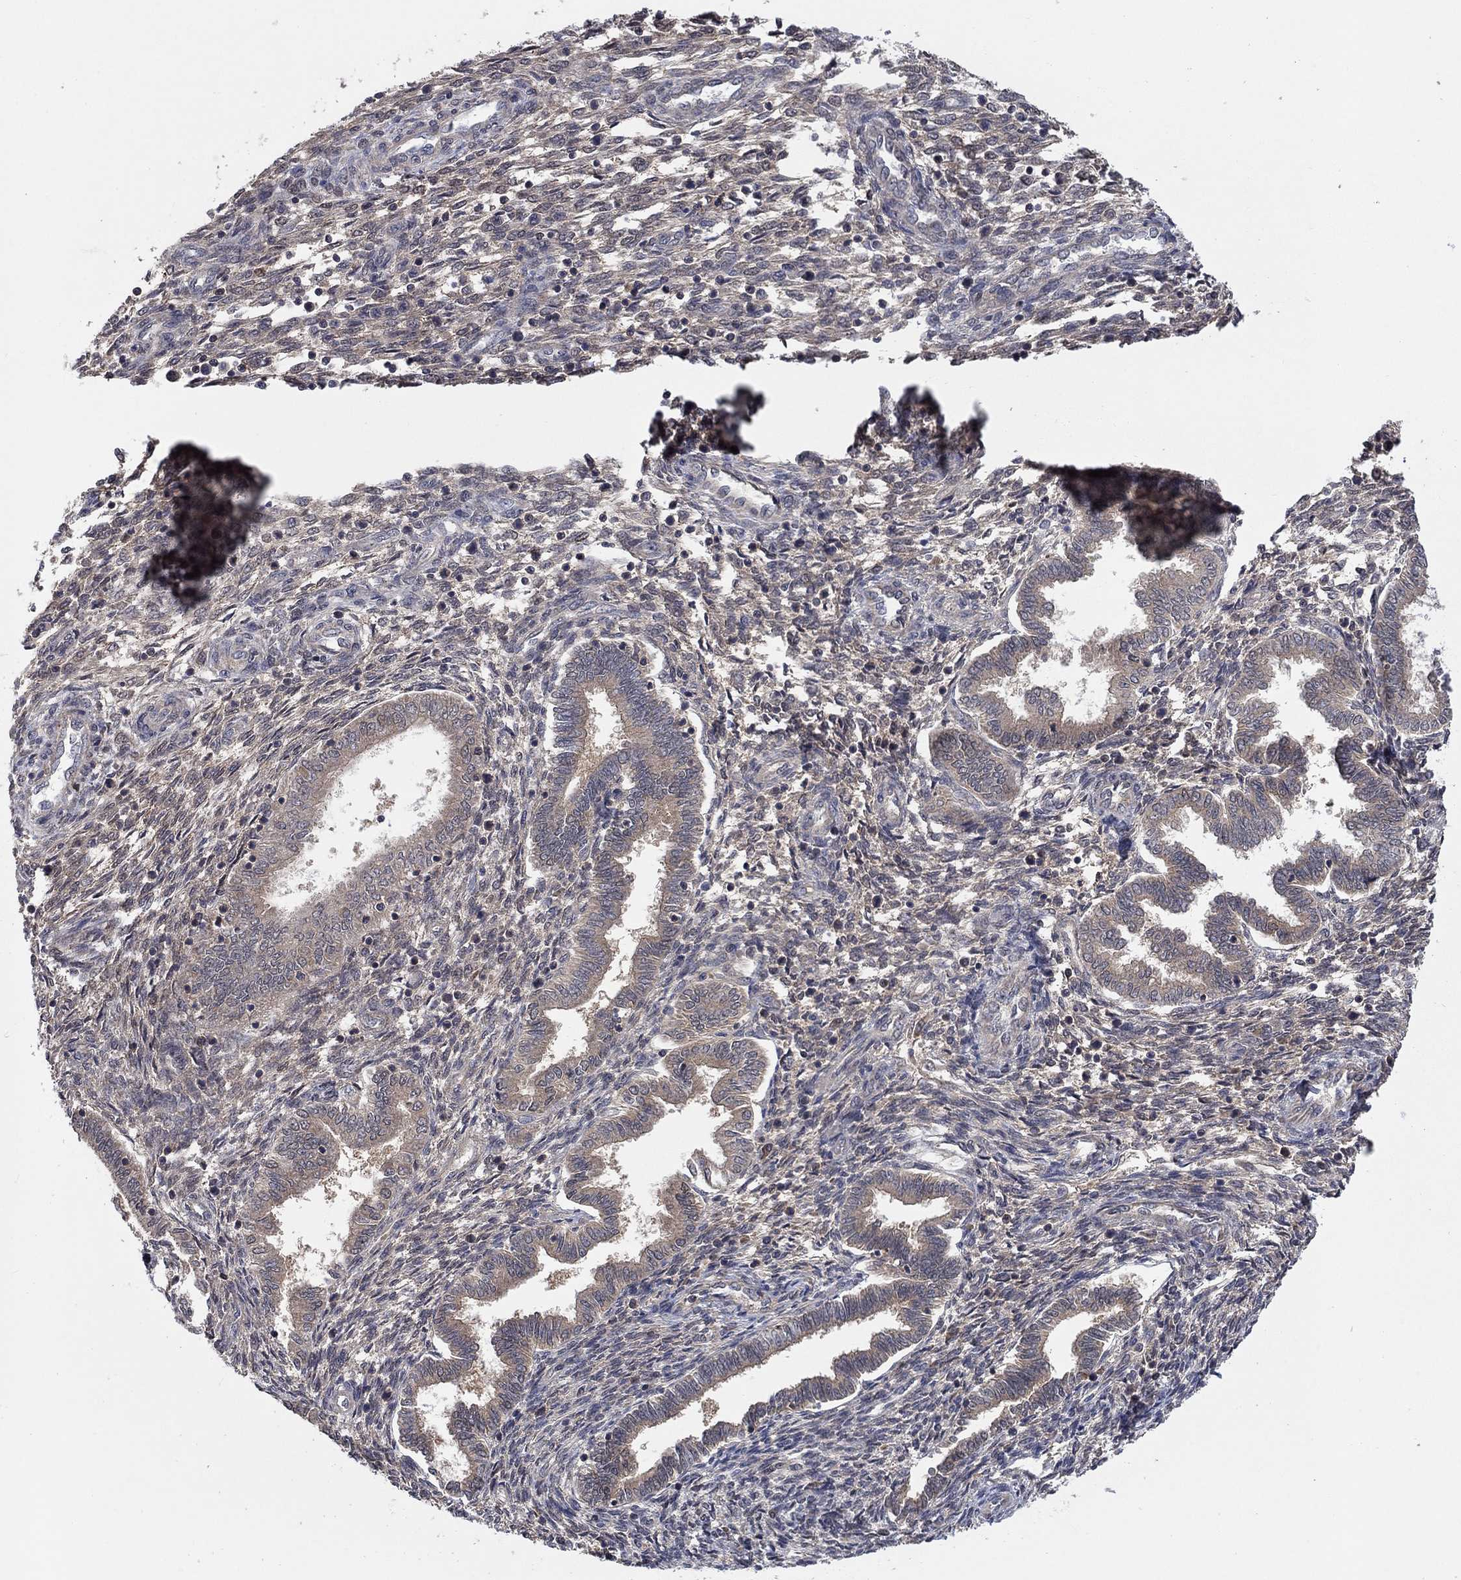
{"staining": {"intensity": "negative", "quantity": "none", "location": "none"}, "tissue": "endometrium", "cell_type": "Cells in endometrial stroma", "image_type": "normal", "snomed": [{"axis": "morphology", "description": "Normal tissue, NOS"}, {"axis": "topography", "description": "Endometrium"}], "caption": "Immunohistochemistry image of benign endometrium stained for a protein (brown), which reveals no staining in cells in endometrial stroma. (Stains: DAB immunohistochemistry with hematoxylin counter stain, Microscopy: brightfield microscopy at high magnification).", "gene": "IAH1", "patient": {"sex": "female", "age": 42}}